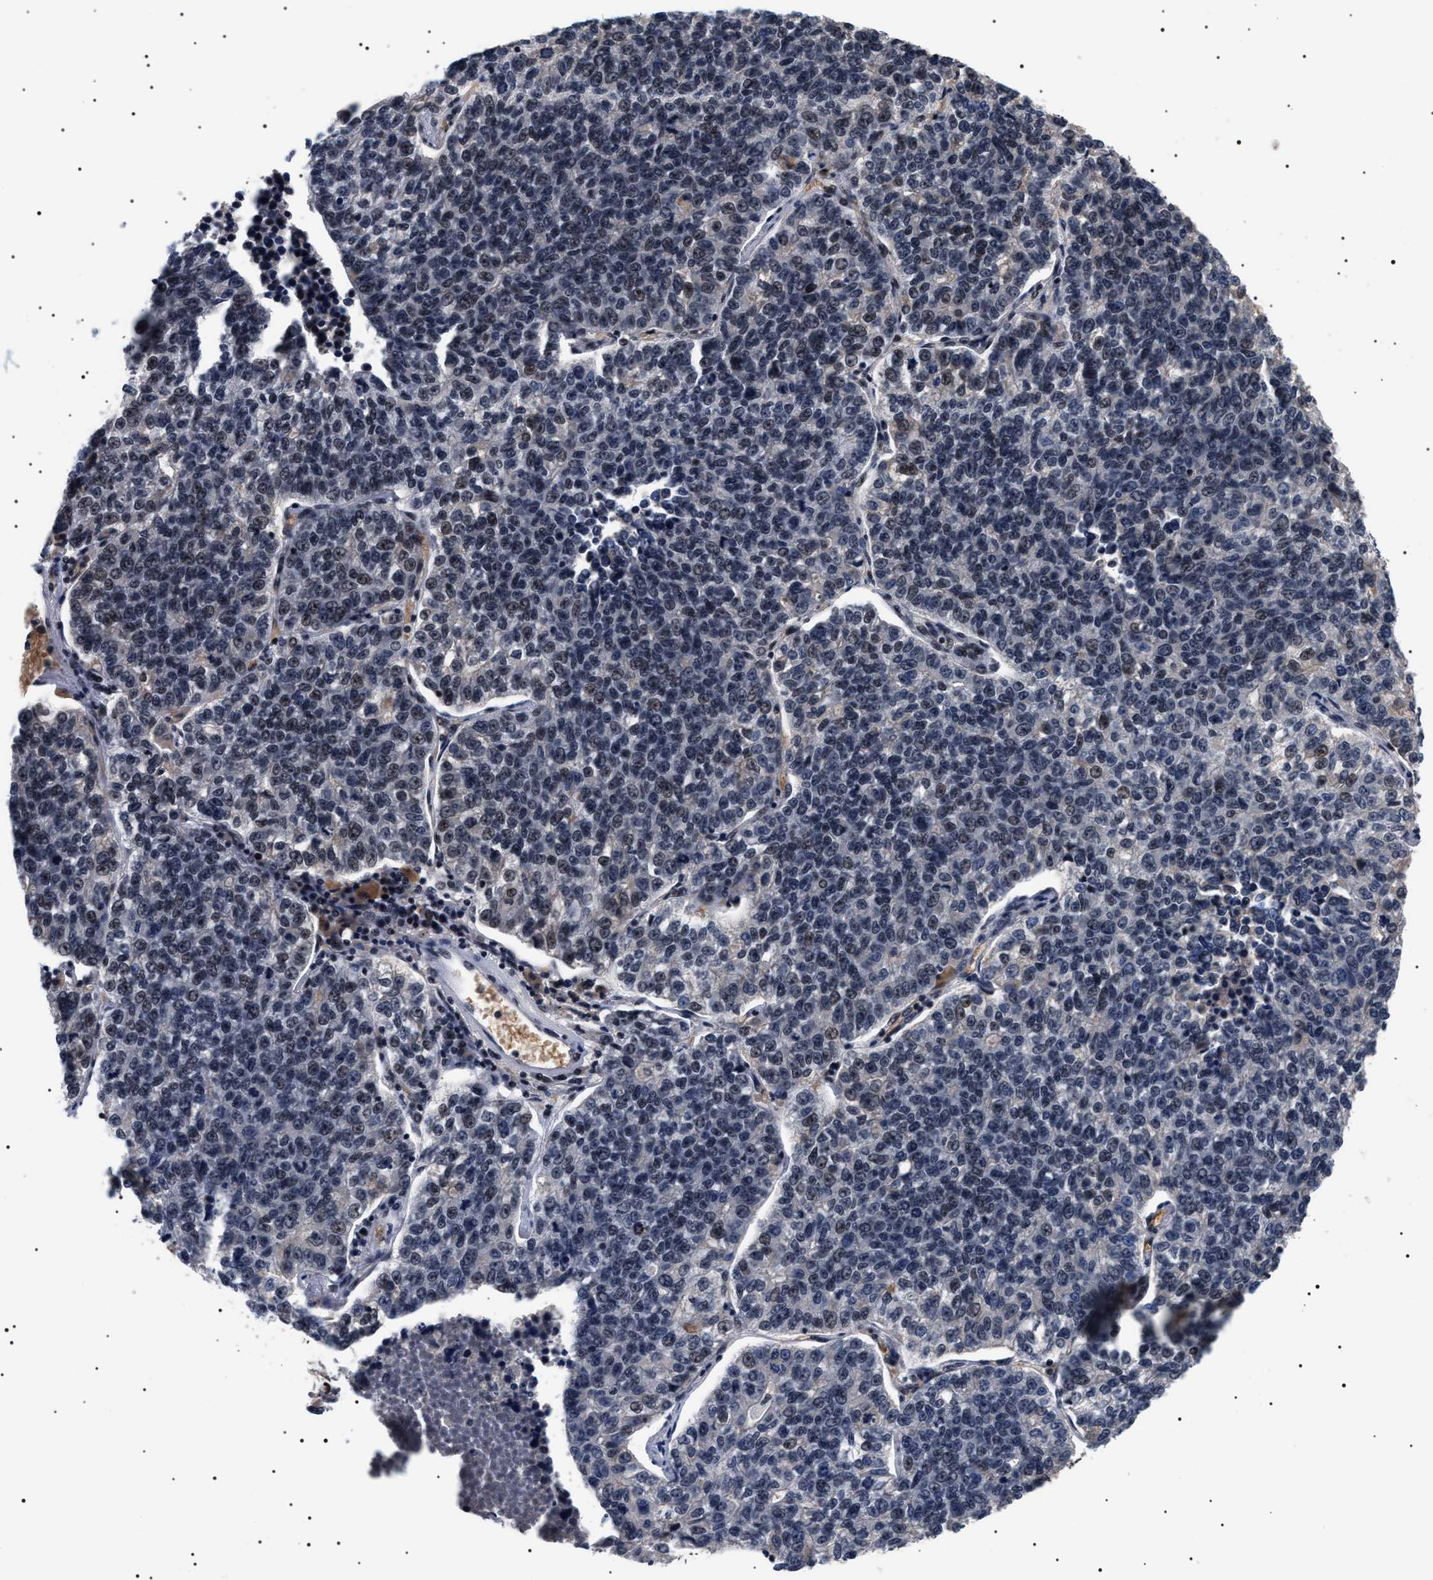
{"staining": {"intensity": "moderate", "quantity": "<25%", "location": "nuclear"}, "tissue": "lung cancer", "cell_type": "Tumor cells", "image_type": "cancer", "snomed": [{"axis": "morphology", "description": "Adenocarcinoma, NOS"}, {"axis": "topography", "description": "Lung"}], "caption": "Tumor cells exhibit moderate nuclear expression in approximately <25% of cells in lung adenocarcinoma.", "gene": "CAAP1", "patient": {"sex": "male", "age": 49}}